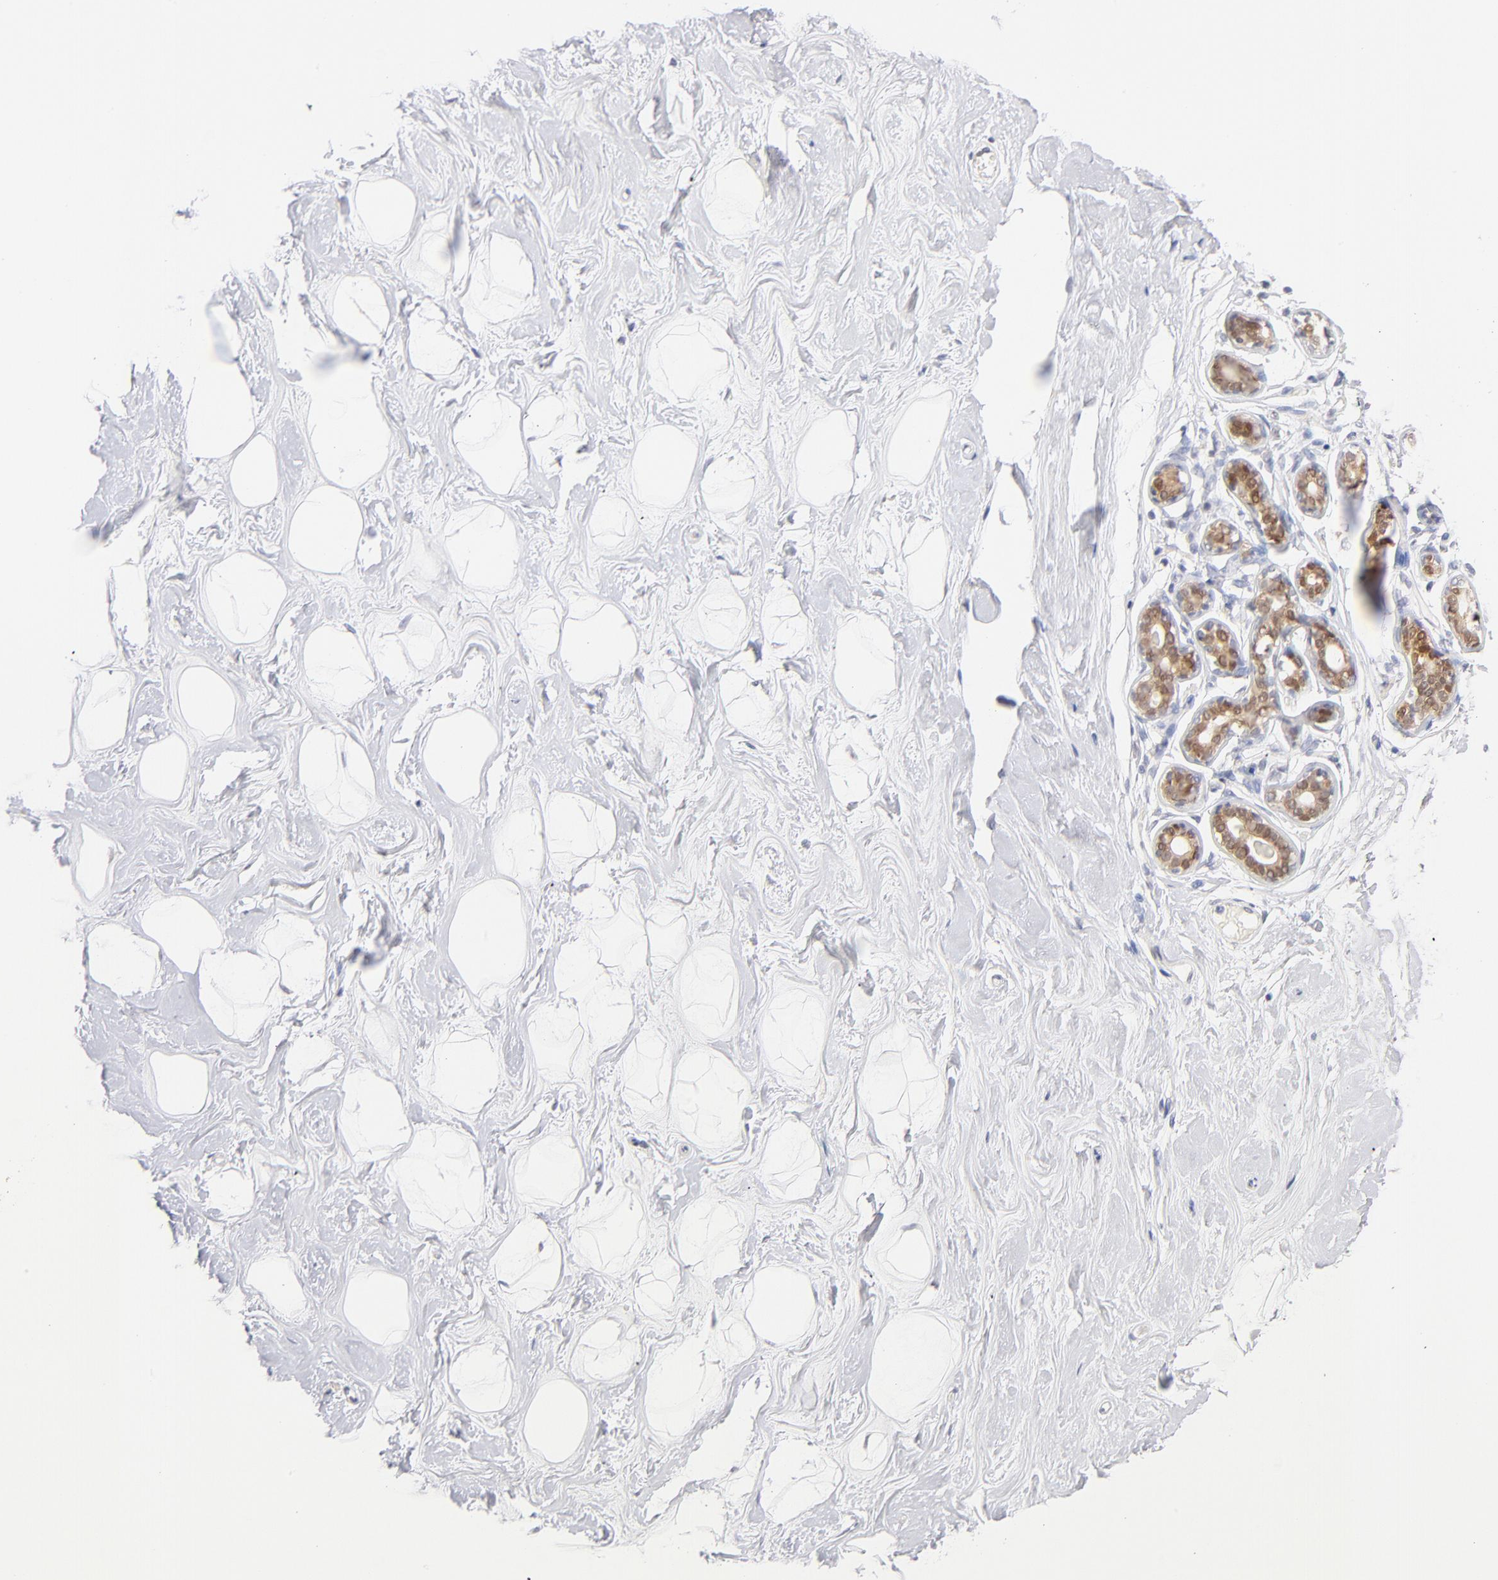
{"staining": {"intensity": "negative", "quantity": "none", "location": "none"}, "tissue": "breast", "cell_type": "Adipocytes", "image_type": "normal", "snomed": [{"axis": "morphology", "description": "Normal tissue, NOS"}, {"axis": "topography", "description": "Breast"}], "caption": "Human breast stained for a protein using IHC shows no positivity in adipocytes.", "gene": "CASP6", "patient": {"sex": "female", "age": 23}}